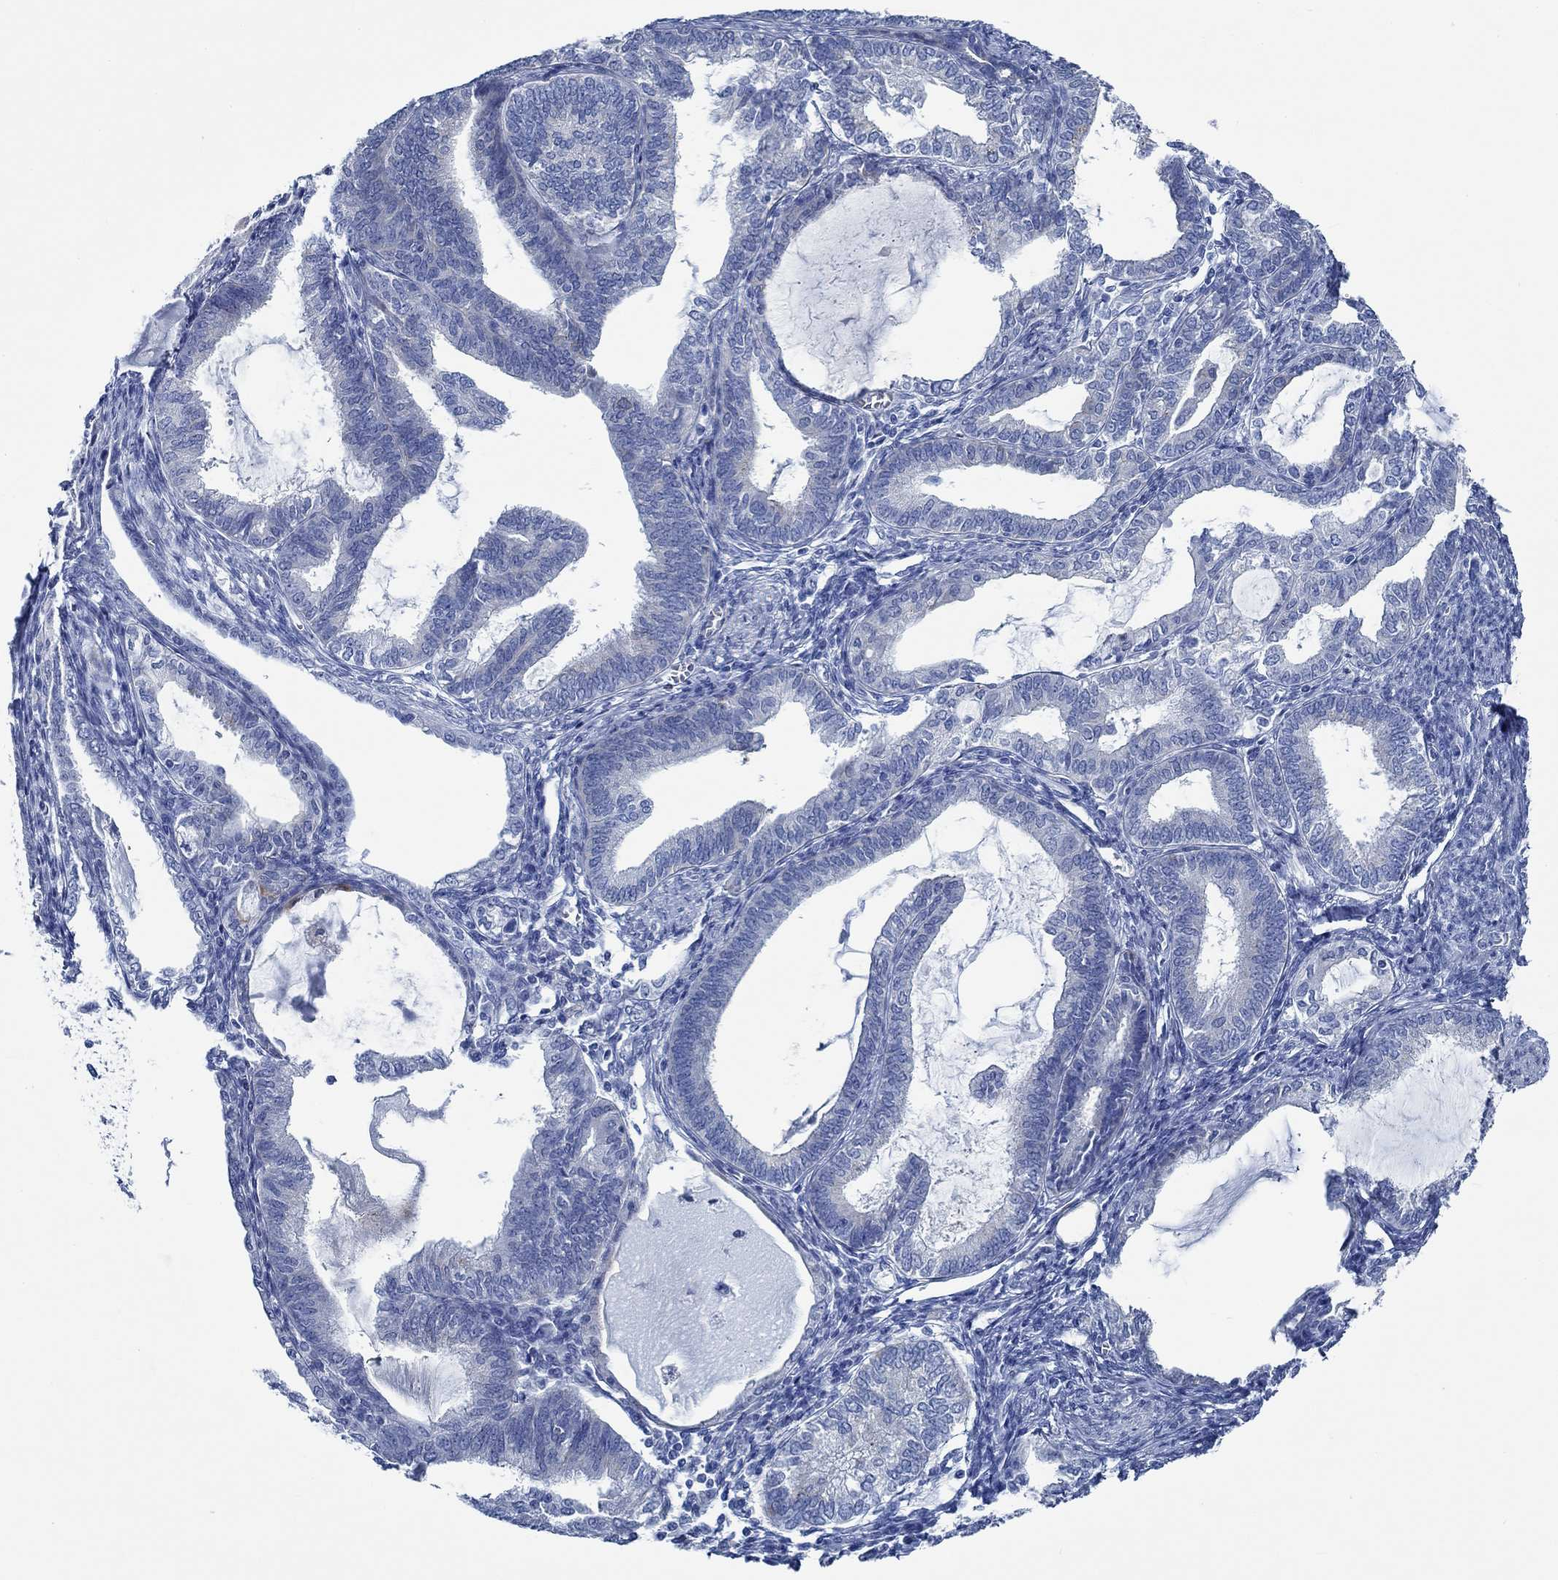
{"staining": {"intensity": "negative", "quantity": "none", "location": "none"}, "tissue": "endometrial cancer", "cell_type": "Tumor cells", "image_type": "cancer", "snomed": [{"axis": "morphology", "description": "Adenocarcinoma, NOS"}, {"axis": "topography", "description": "Endometrium"}], "caption": "Immunohistochemistry (IHC) of endometrial adenocarcinoma exhibits no positivity in tumor cells.", "gene": "SVEP1", "patient": {"sex": "female", "age": 86}}